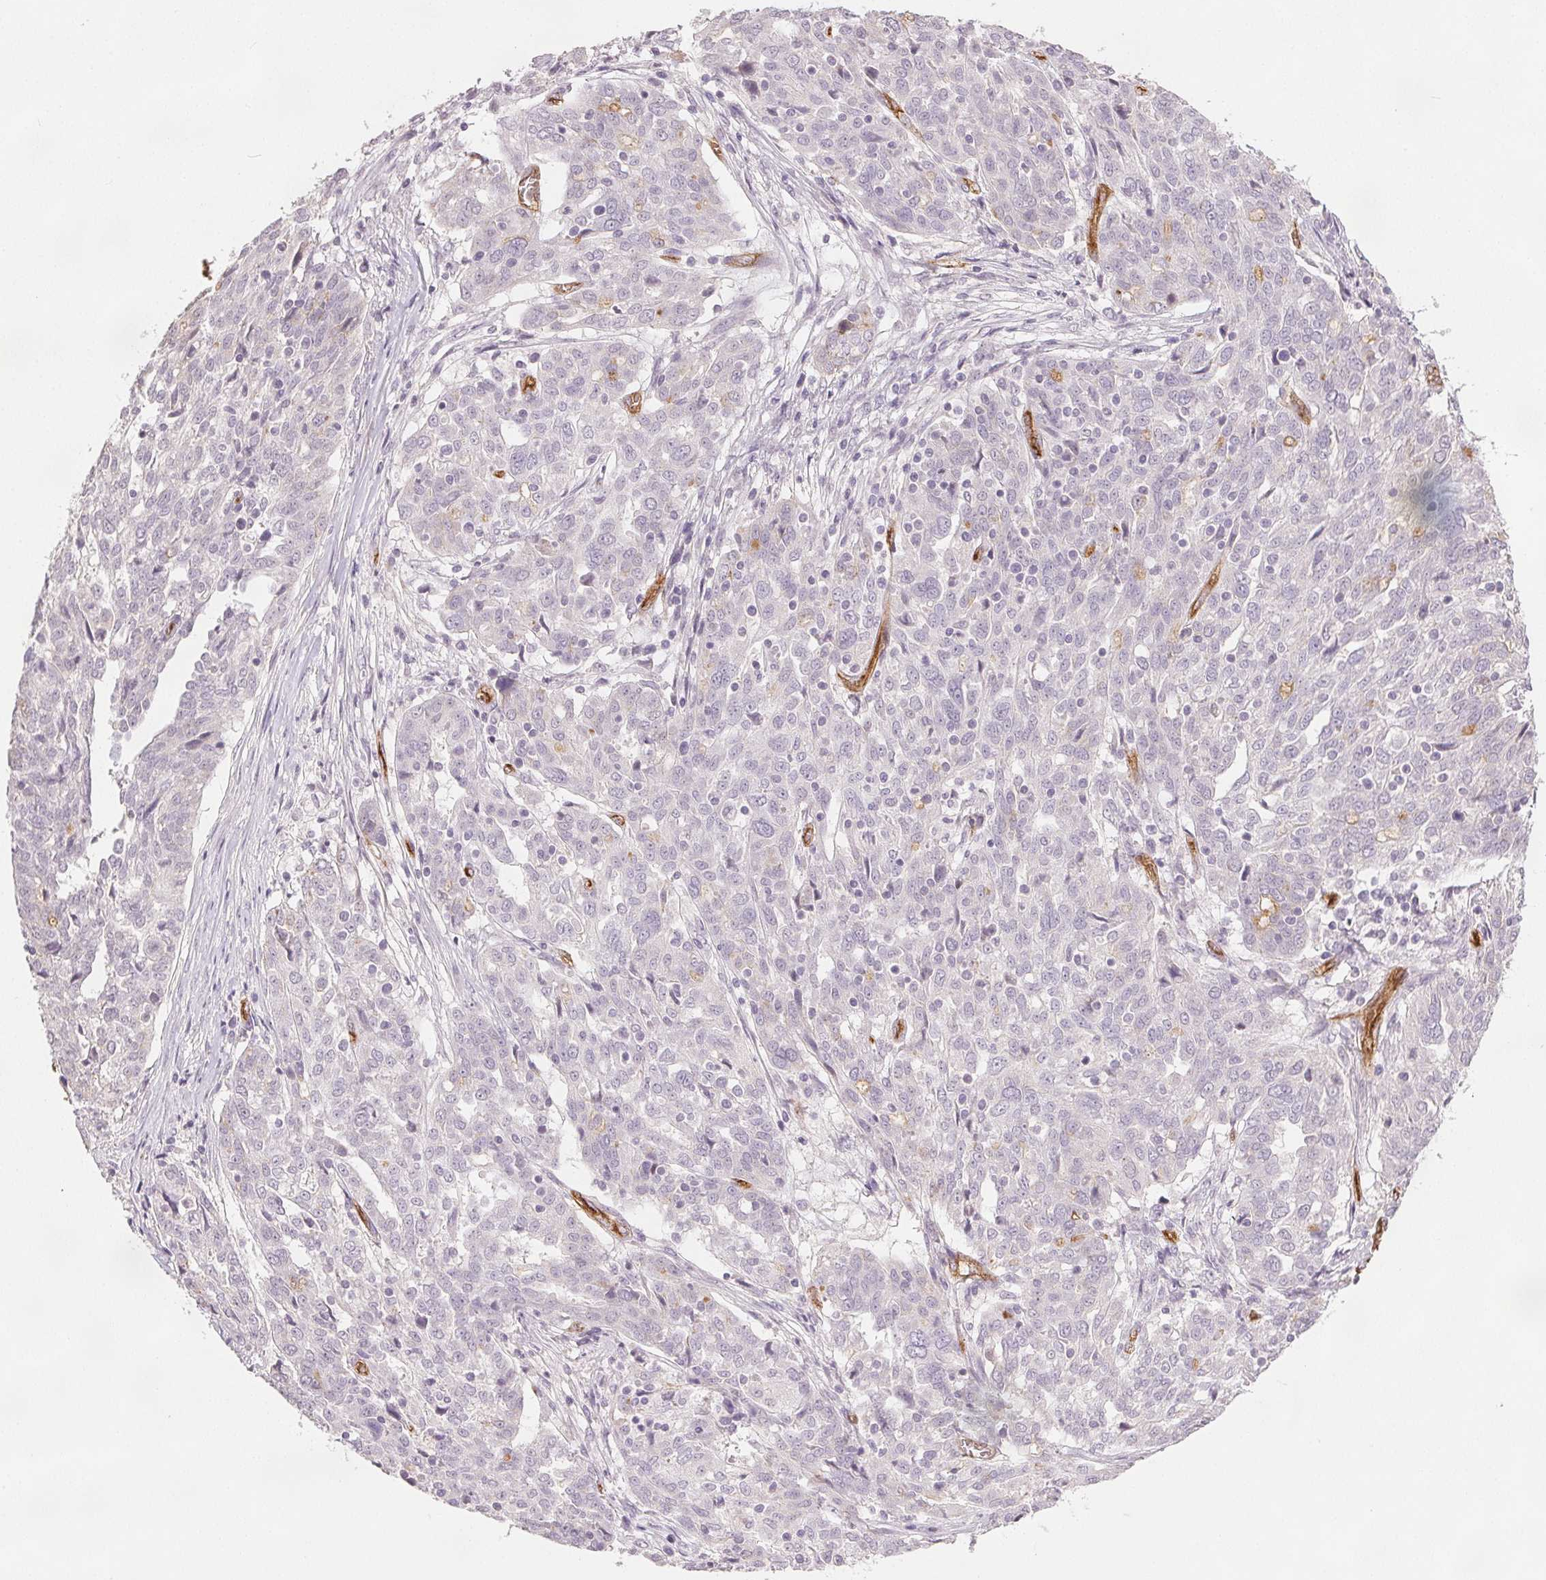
{"staining": {"intensity": "negative", "quantity": "none", "location": "none"}, "tissue": "ovarian cancer", "cell_type": "Tumor cells", "image_type": "cancer", "snomed": [{"axis": "morphology", "description": "Cystadenocarcinoma, serous, NOS"}, {"axis": "topography", "description": "Ovary"}], "caption": "This histopathology image is of ovarian cancer (serous cystadenocarcinoma) stained with IHC to label a protein in brown with the nuclei are counter-stained blue. There is no positivity in tumor cells.", "gene": "PODXL", "patient": {"sex": "female", "age": 67}}